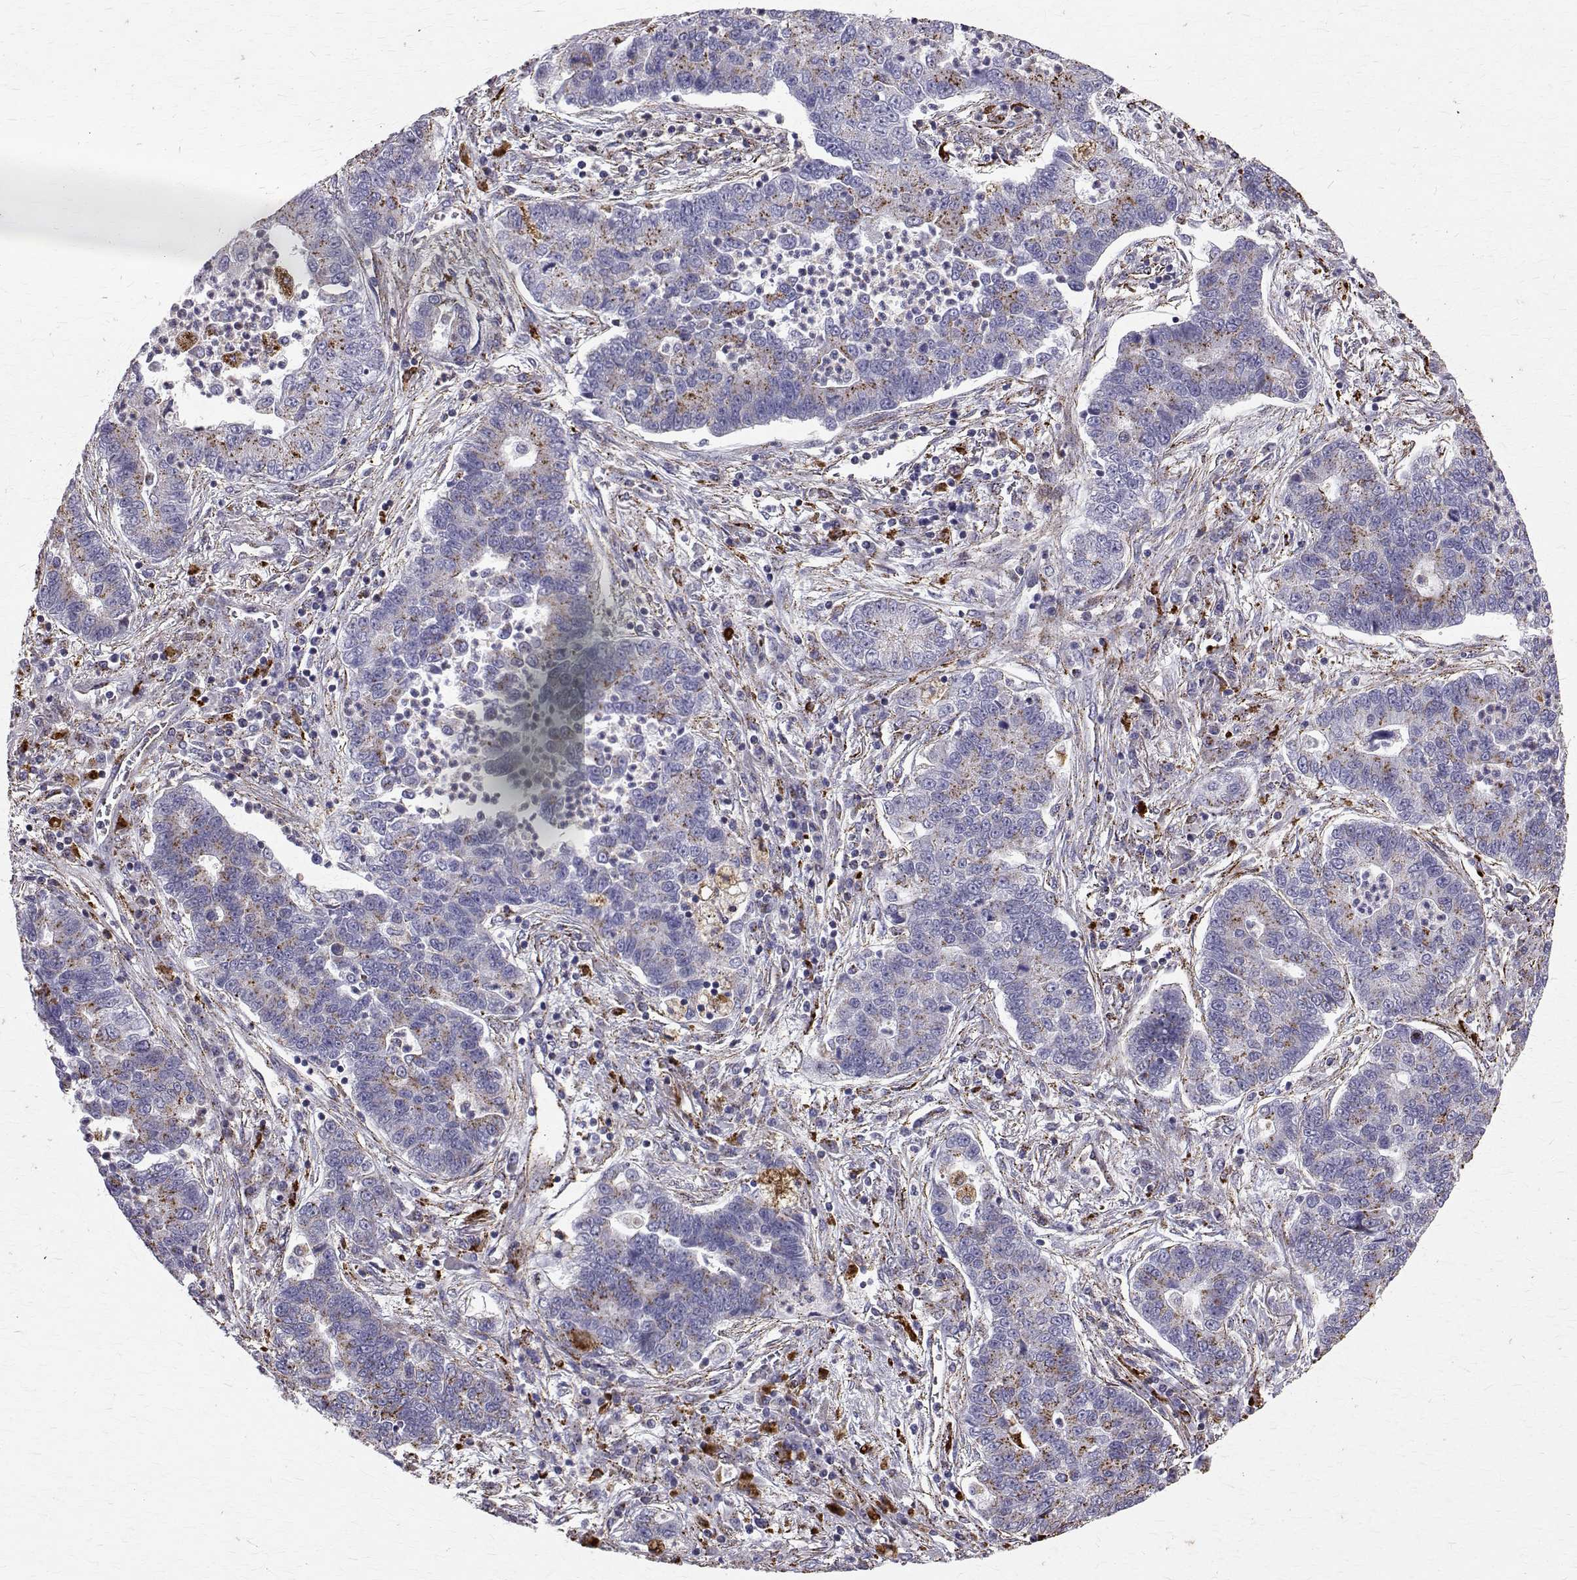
{"staining": {"intensity": "negative", "quantity": "none", "location": "none"}, "tissue": "lung cancer", "cell_type": "Tumor cells", "image_type": "cancer", "snomed": [{"axis": "morphology", "description": "Adenocarcinoma, NOS"}, {"axis": "topography", "description": "Lung"}], "caption": "Immunohistochemistry (IHC) image of human adenocarcinoma (lung) stained for a protein (brown), which shows no expression in tumor cells.", "gene": "TPP1", "patient": {"sex": "female", "age": 57}}